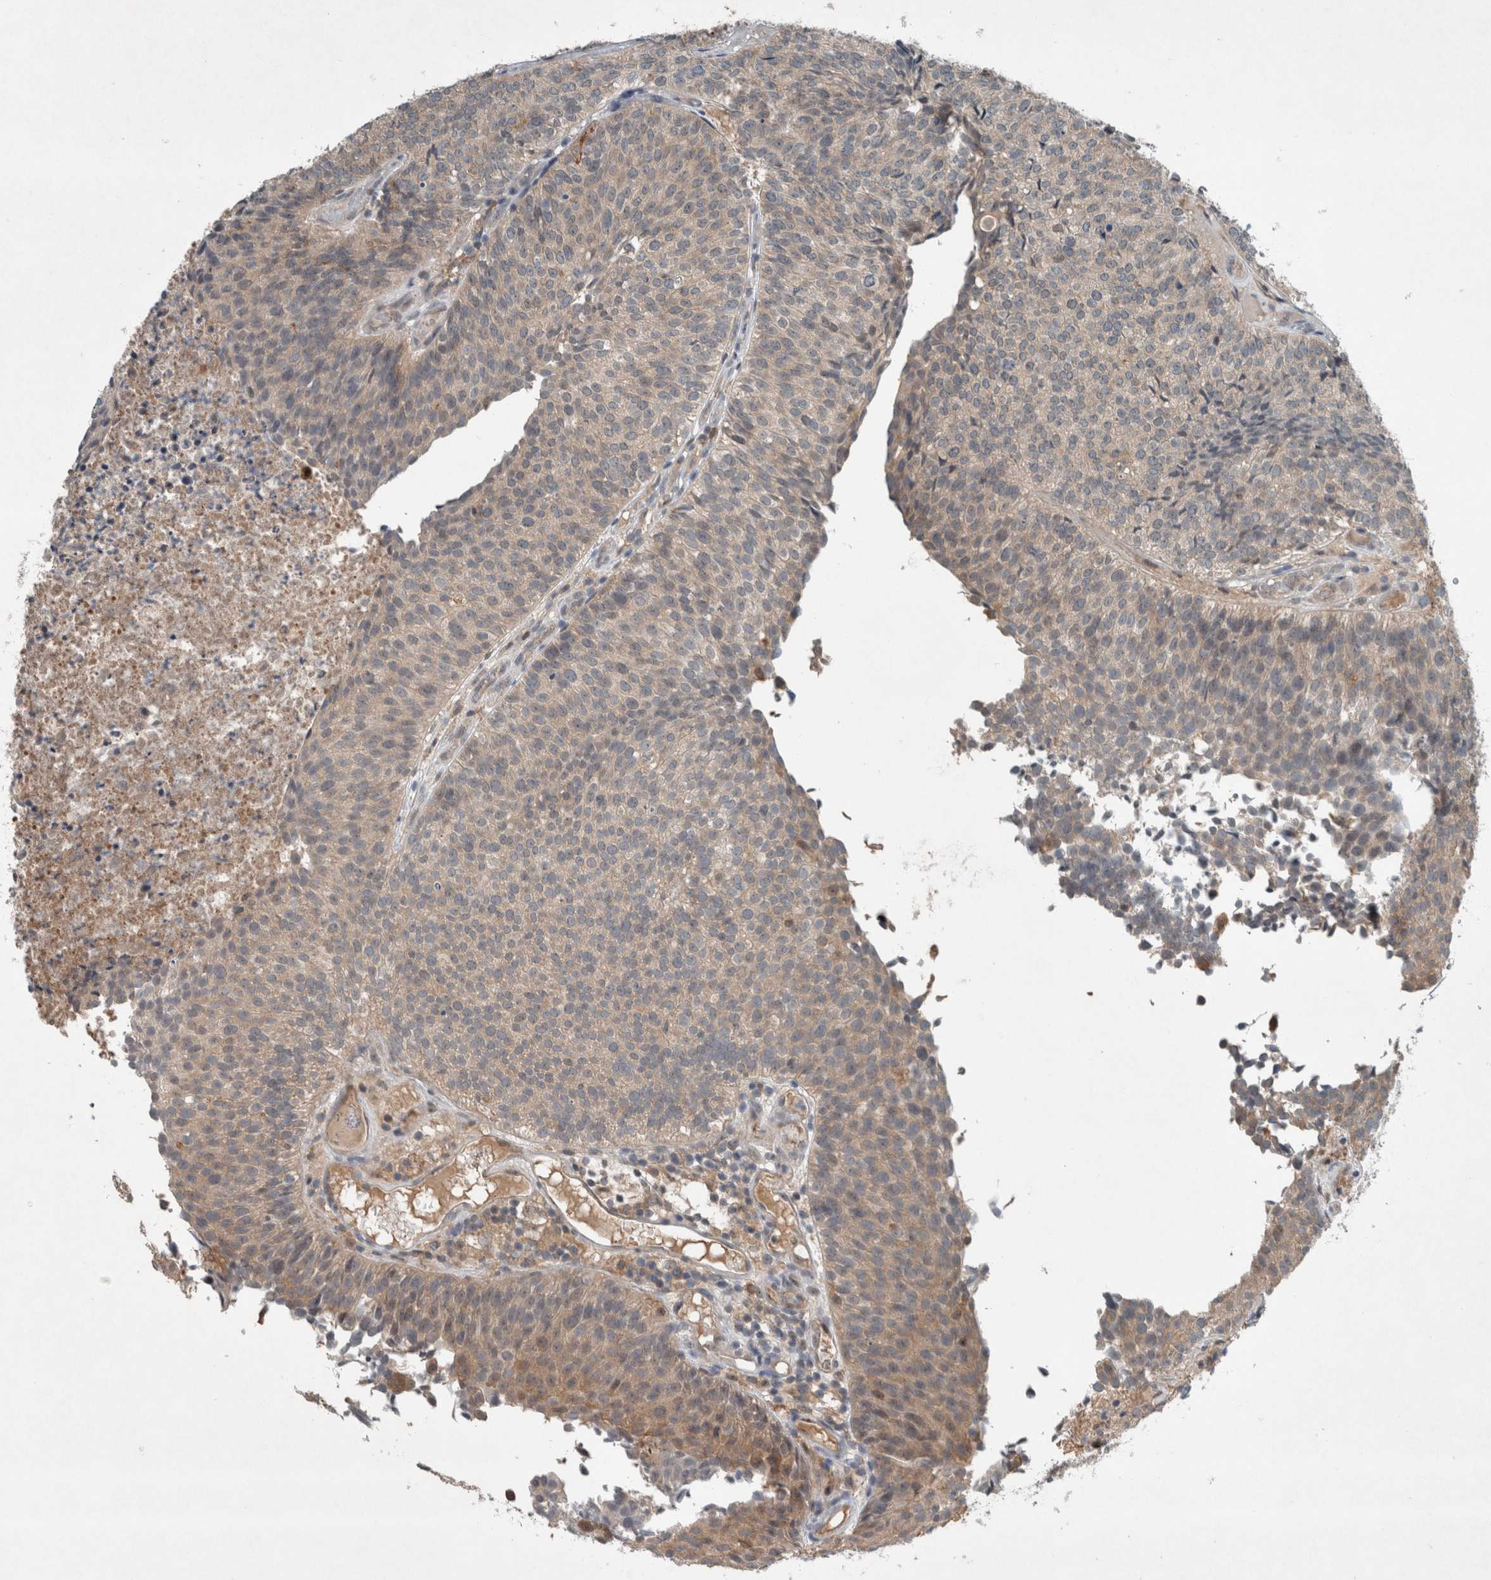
{"staining": {"intensity": "weak", "quantity": "<25%", "location": "cytoplasmic/membranous"}, "tissue": "urothelial cancer", "cell_type": "Tumor cells", "image_type": "cancer", "snomed": [{"axis": "morphology", "description": "Urothelial carcinoma, Low grade"}, {"axis": "topography", "description": "Urinary bladder"}], "caption": "The immunohistochemistry histopathology image has no significant staining in tumor cells of low-grade urothelial carcinoma tissue. Brightfield microscopy of immunohistochemistry (IHC) stained with DAB (brown) and hematoxylin (blue), captured at high magnification.", "gene": "RALGDS", "patient": {"sex": "male", "age": 86}}